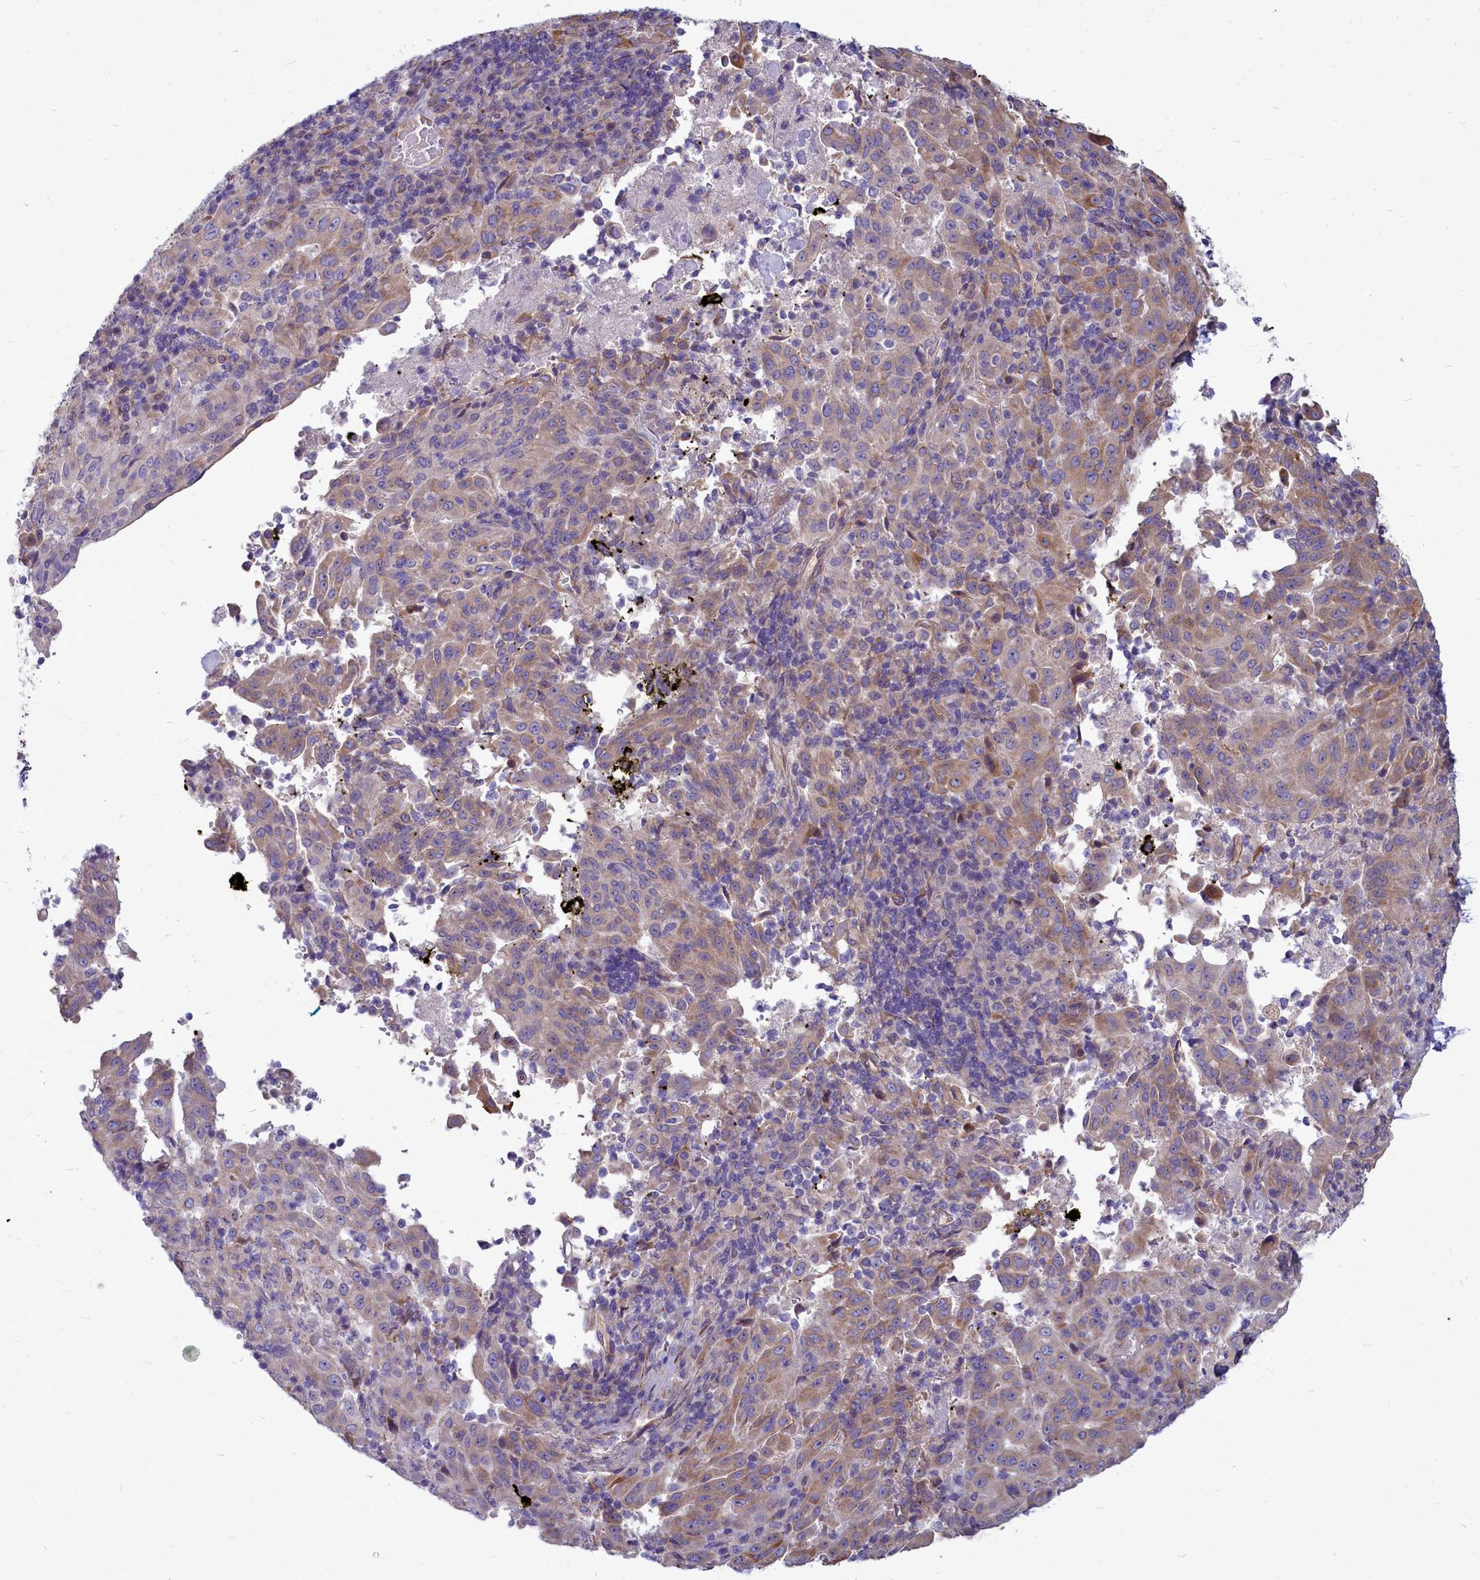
{"staining": {"intensity": "weak", "quantity": ">75%", "location": "cytoplasmic/membranous"}, "tissue": "pancreatic cancer", "cell_type": "Tumor cells", "image_type": "cancer", "snomed": [{"axis": "morphology", "description": "Adenocarcinoma, NOS"}, {"axis": "topography", "description": "Pancreas"}], "caption": "Pancreatic cancer (adenocarcinoma) stained for a protein shows weak cytoplasmic/membranous positivity in tumor cells. Nuclei are stained in blue.", "gene": "SMPD4", "patient": {"sex": "male", "age": 63}}